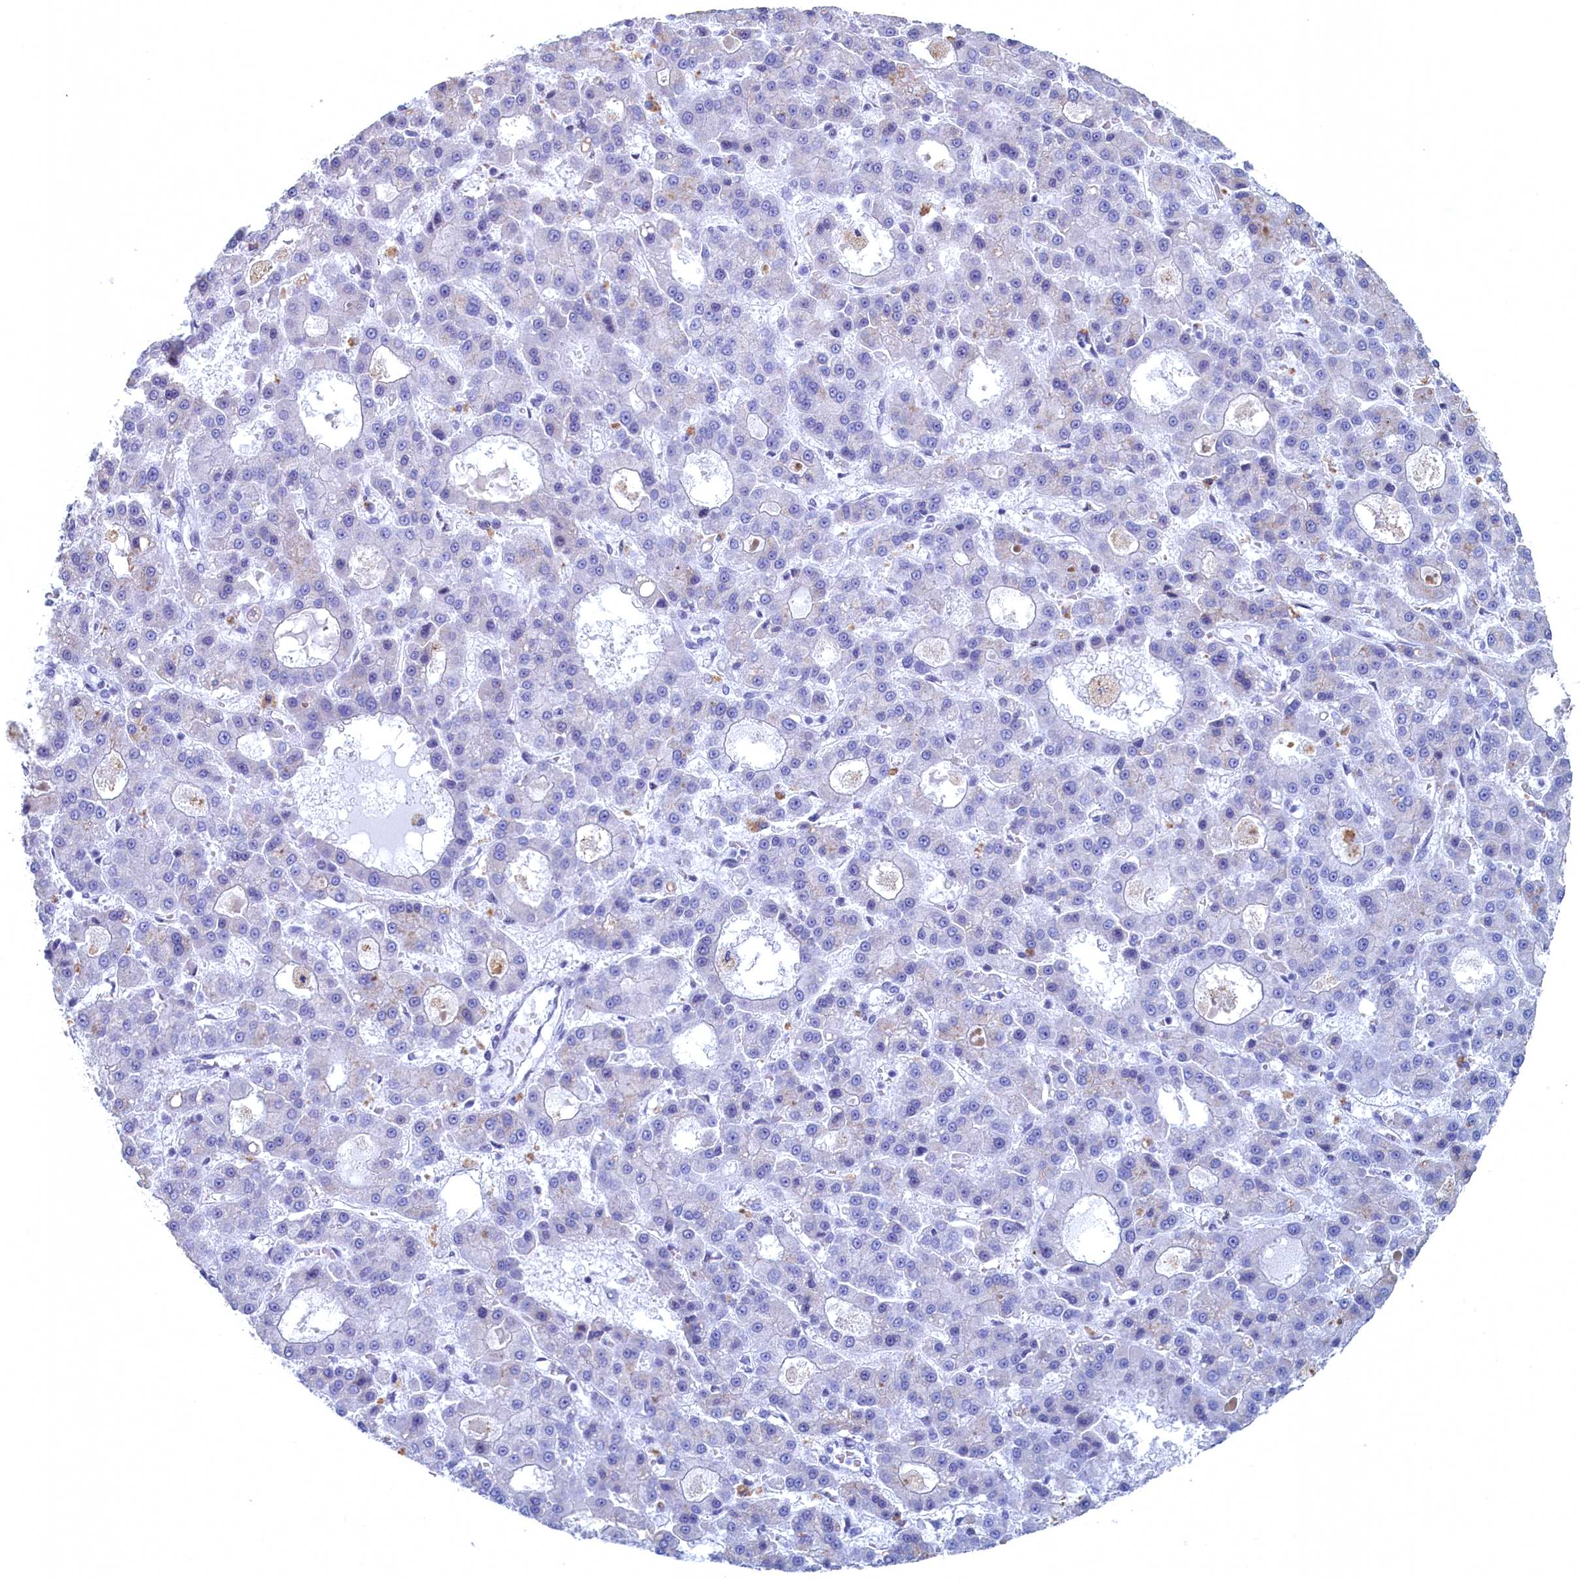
{"staining": {"intensity": "negative", "quantity": "none", "location": "none"}, "tissue": "liver cancer", "cell_type": "Tumor cells", "image_type": "cancer", "snomed": [{"axis": "morphology", "description": "Carcinoma, Hepatocellular, NOS"}, {"axis": "topography", "description": "Liver"}], "caption": "IHC of human liver cancer reveals no staining in tumor cells.", "gene": "WDR76", "patient": {"sex": "male", "age": 70}}